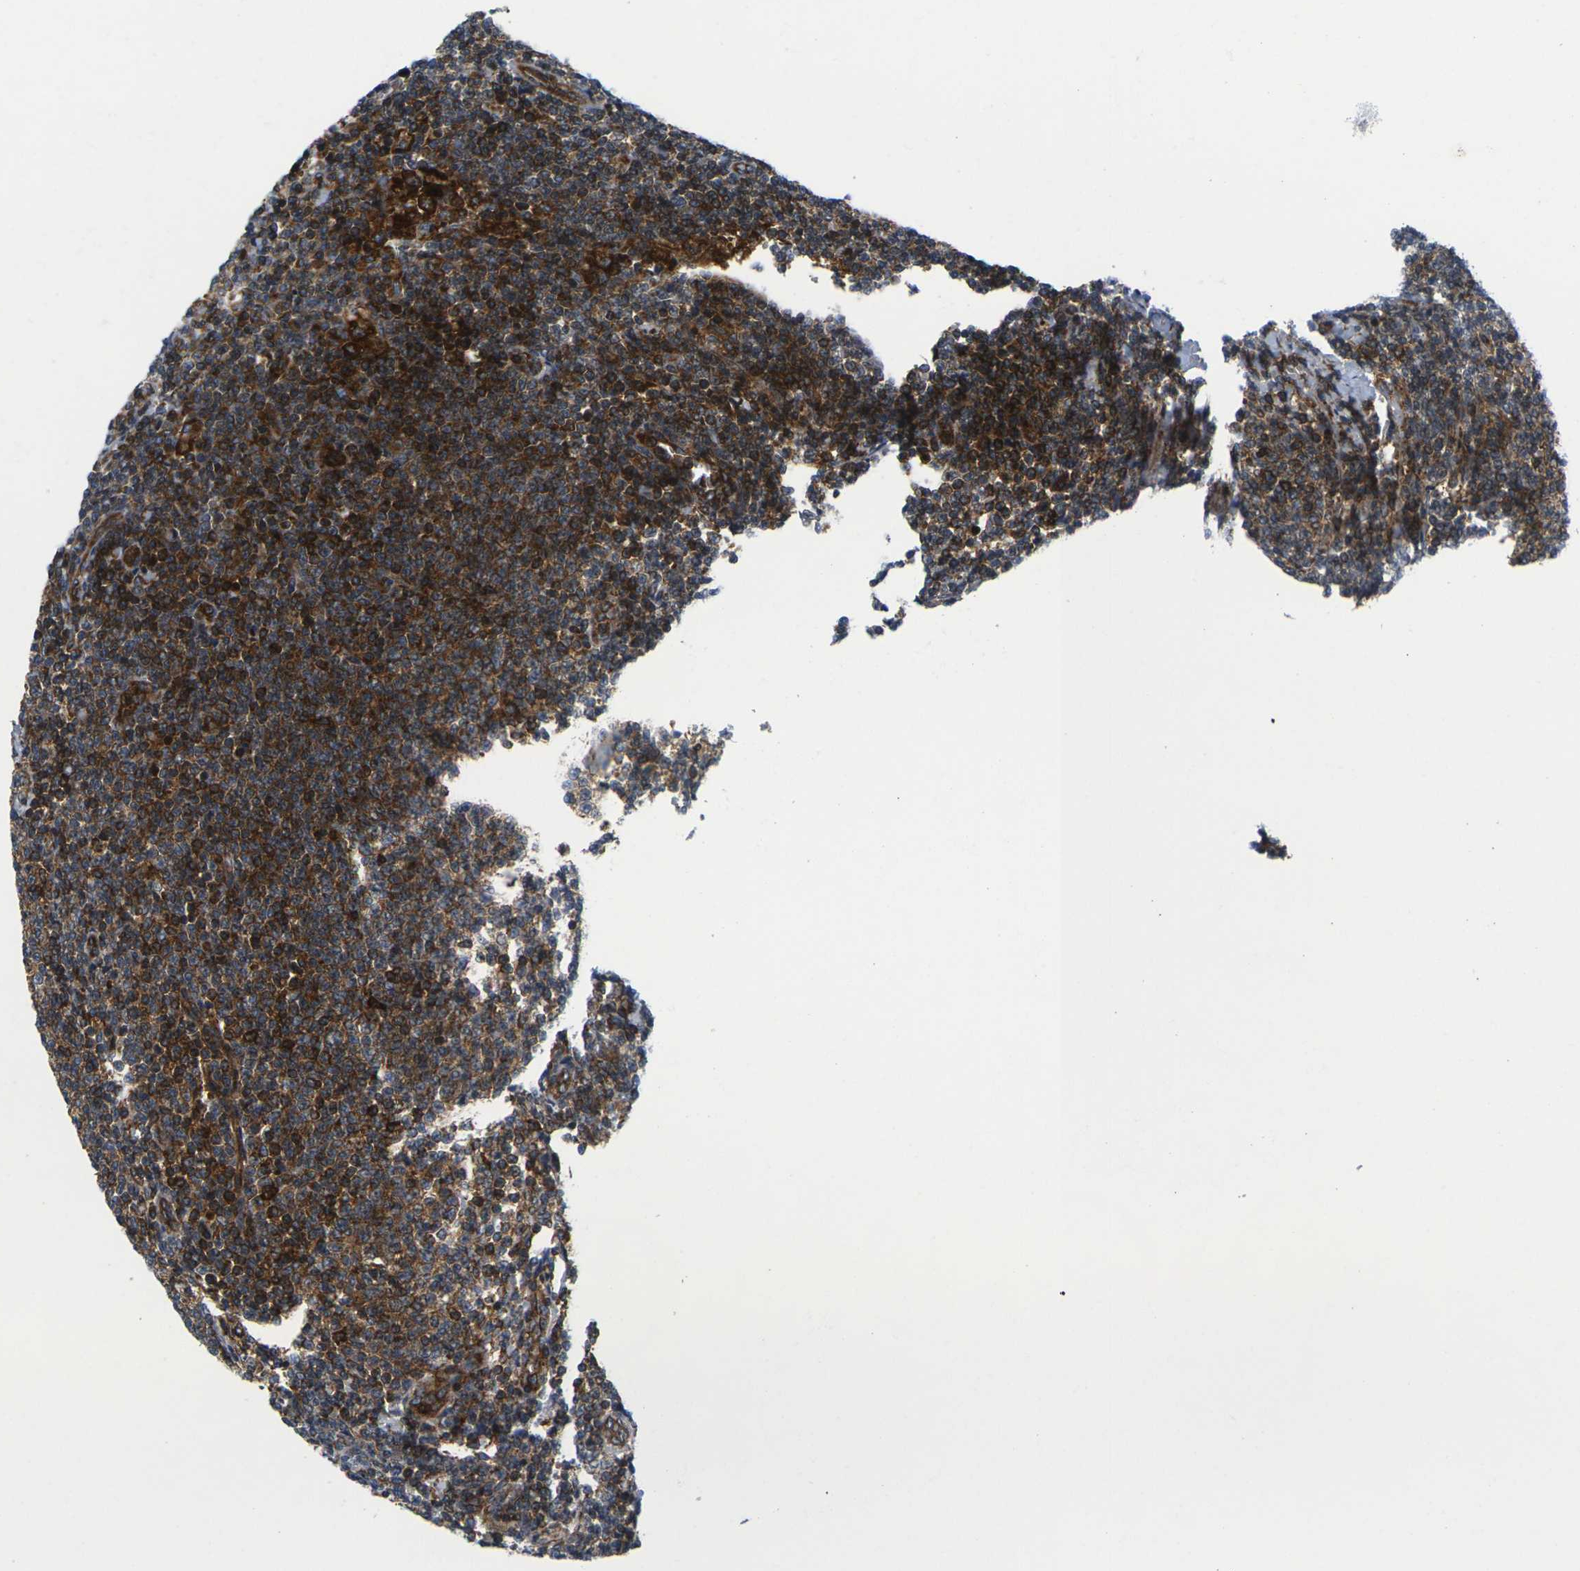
{"staining": {"intensity": "strong", "quantity": ">75%", "location": "cytoplasmic/membranous"}, "tissue": "lymphoma", "cell_type": "Tumor cells", "image_type": "cancer", "snomed": [{"axis": "morphology", "description": "Malignant lymphoma, non-Hodgkin's type, Low grade"}, {"axis": "topography", "description": "Lymph node"}], "caption": "A high-resolution image shows immunohistochemistry (IHC) staining of low-grade malignant lymphoma, non-Hodgkin's type, which displays strong cytoplasmic/membranous positivity in about >75% of tumor cells.", "gene": "IQGAP1", "patient": {"sex": "male", "age": 66}}